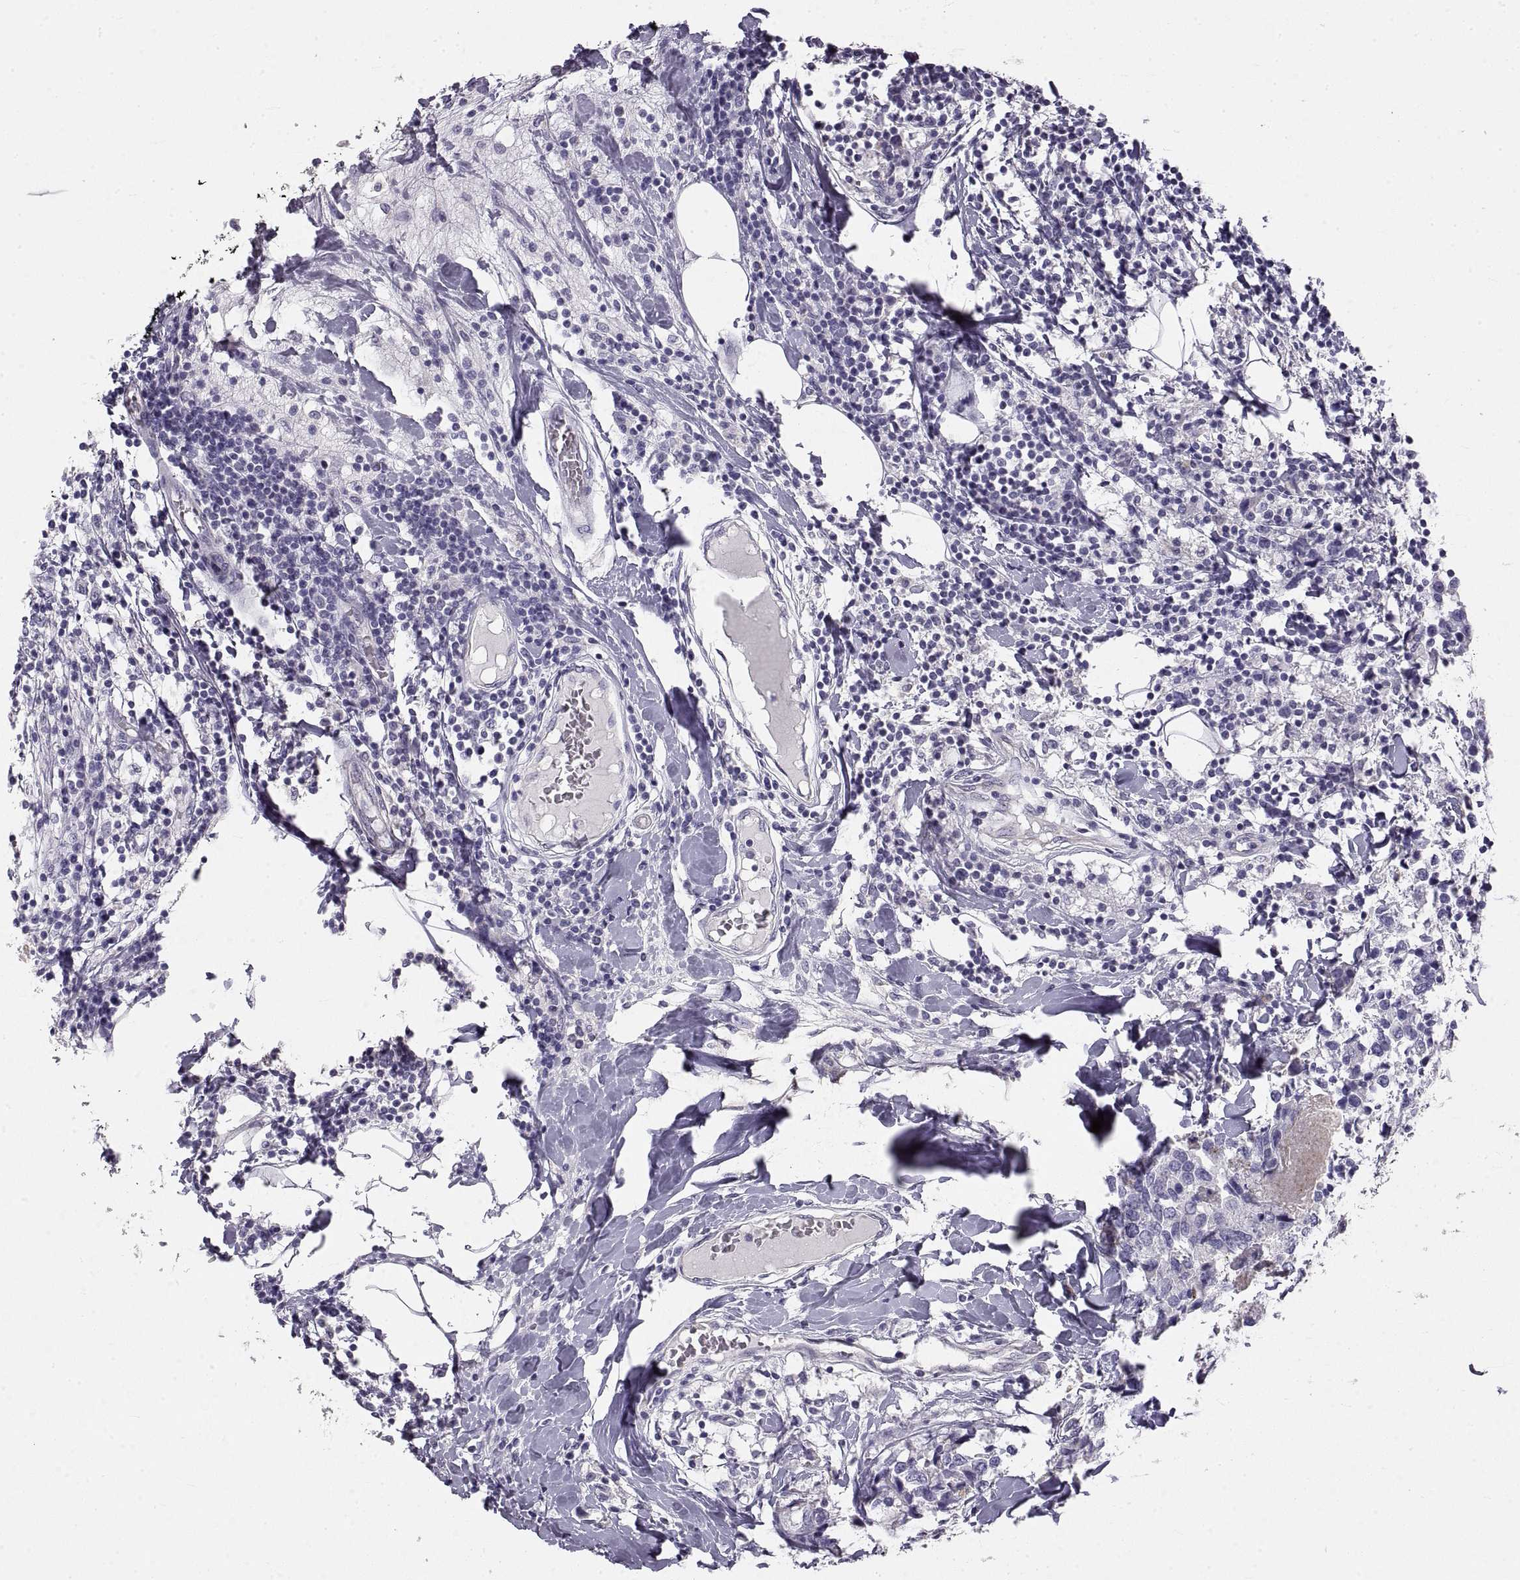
{"staining": {"intensity": "negative", "quantity": "none", "location": "none"}, "tissue": "breast cancer", "cell_type": "Tumor cells", "image_type": "cancer", "snomed": [{"axis": "morphology", "description": "Lobular carcinoma"}, {"axis": "topography", "description": "Breast"}], "caption": "This is an immunohistochemistry photomicrograph of breast cancer (lobular carcinoma). There is no positivity in tumor cells.", "gene": "CRYBB3", "patient": {"sex": "female", "age": 59}}